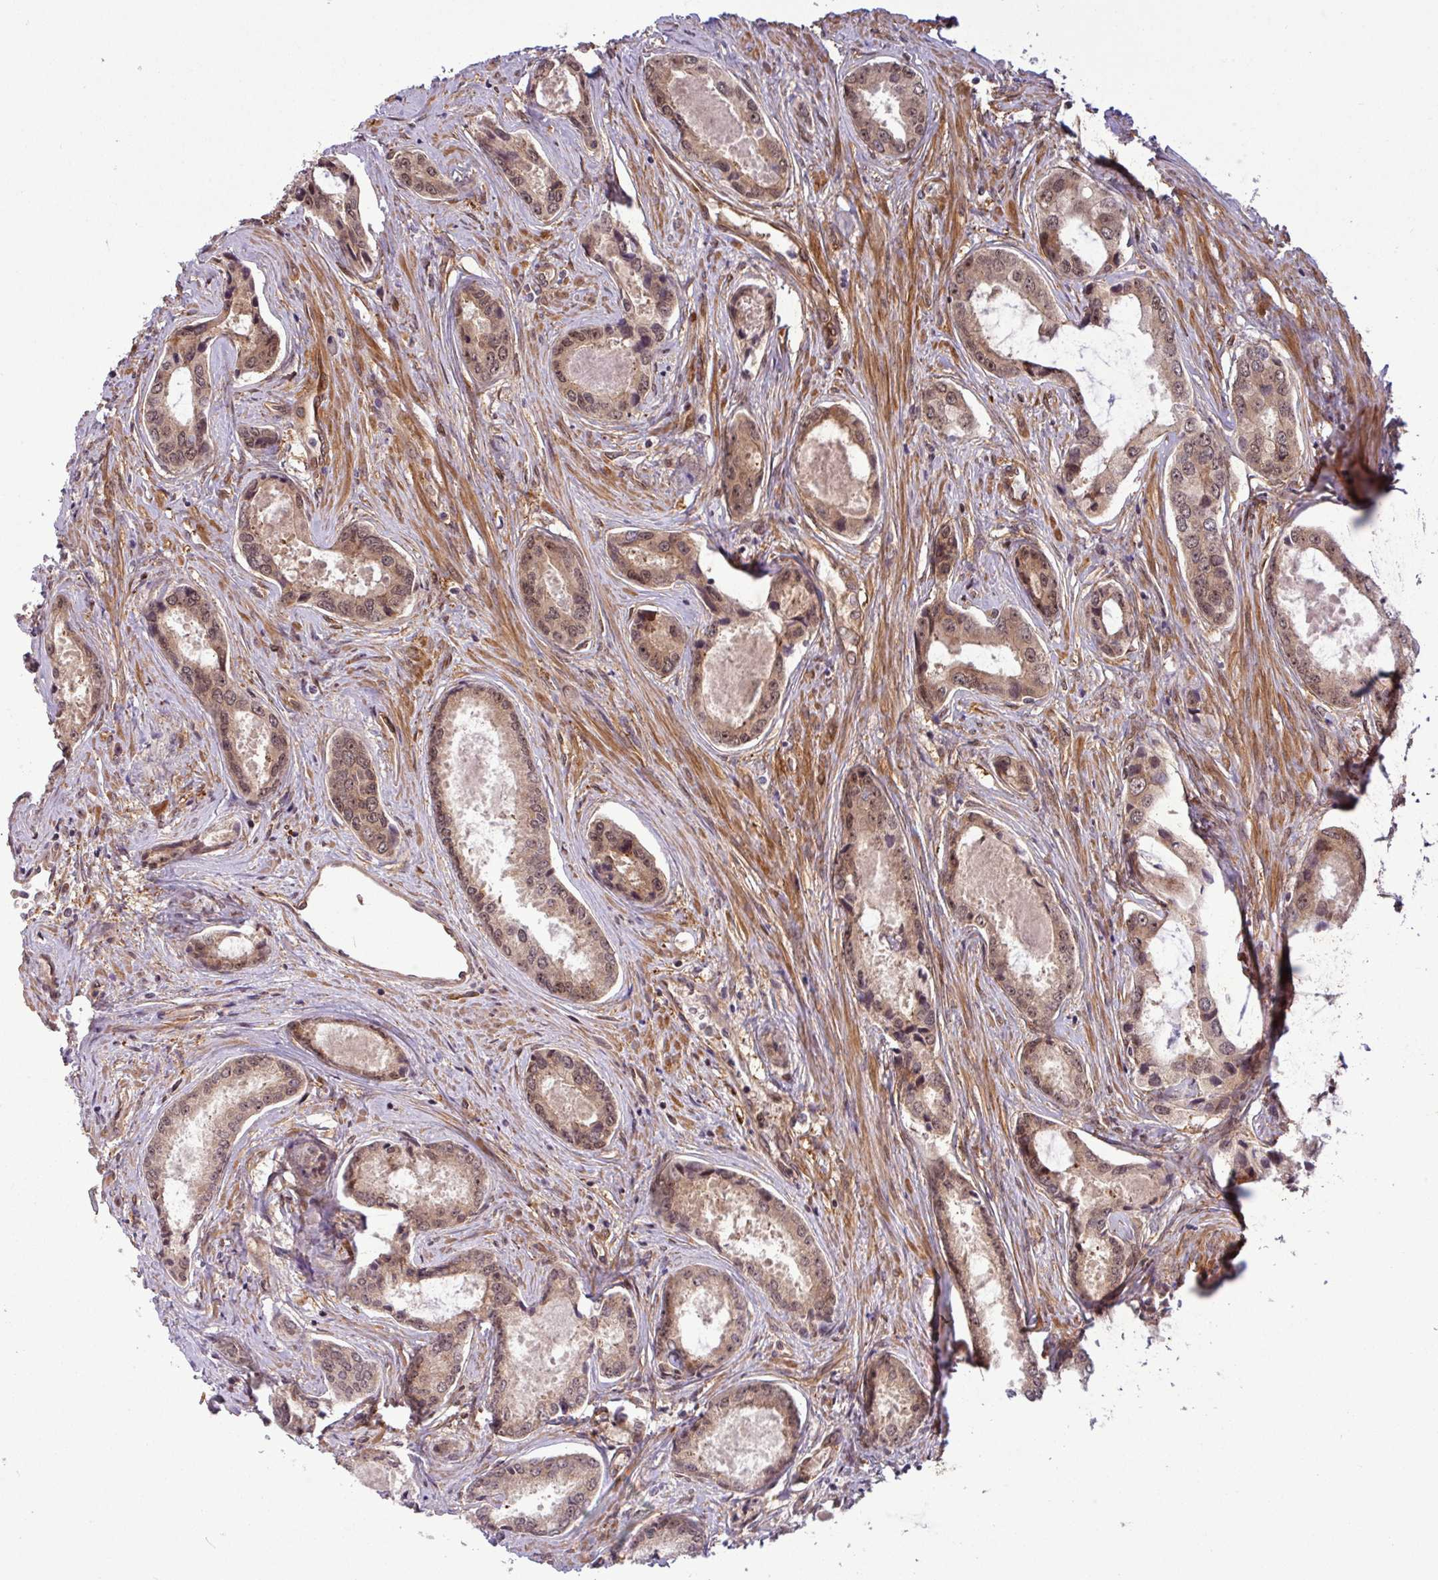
{"staining": {"intensity": "weak", "quantity": ">75%", "location": "cytoplasmic/membranous,nuclear"}, "tissue": "prostate cancer", "cell_type": "Tumor cells", "image_type": "cancer", "snomed": [{"axis": "morphology", "description": "Adenocarcinoma, Low grade"}, {"axis": "topography", "description": "Prostate"}], "caption": "Protein staining demonstrates weak cytoplasmic/membranous and nuclear expression in approximately >75% of tumor cells in adenocarcinoma (low-grade) (prostate). The protein is stained brown, and the nuclei are stained in blue (DAB (3,3'-diaminobenzidine) IHC with brightfield microscopy, high magnification).", "gene": "C7orf50", "patient": {"sex": "male", "age": 68}}